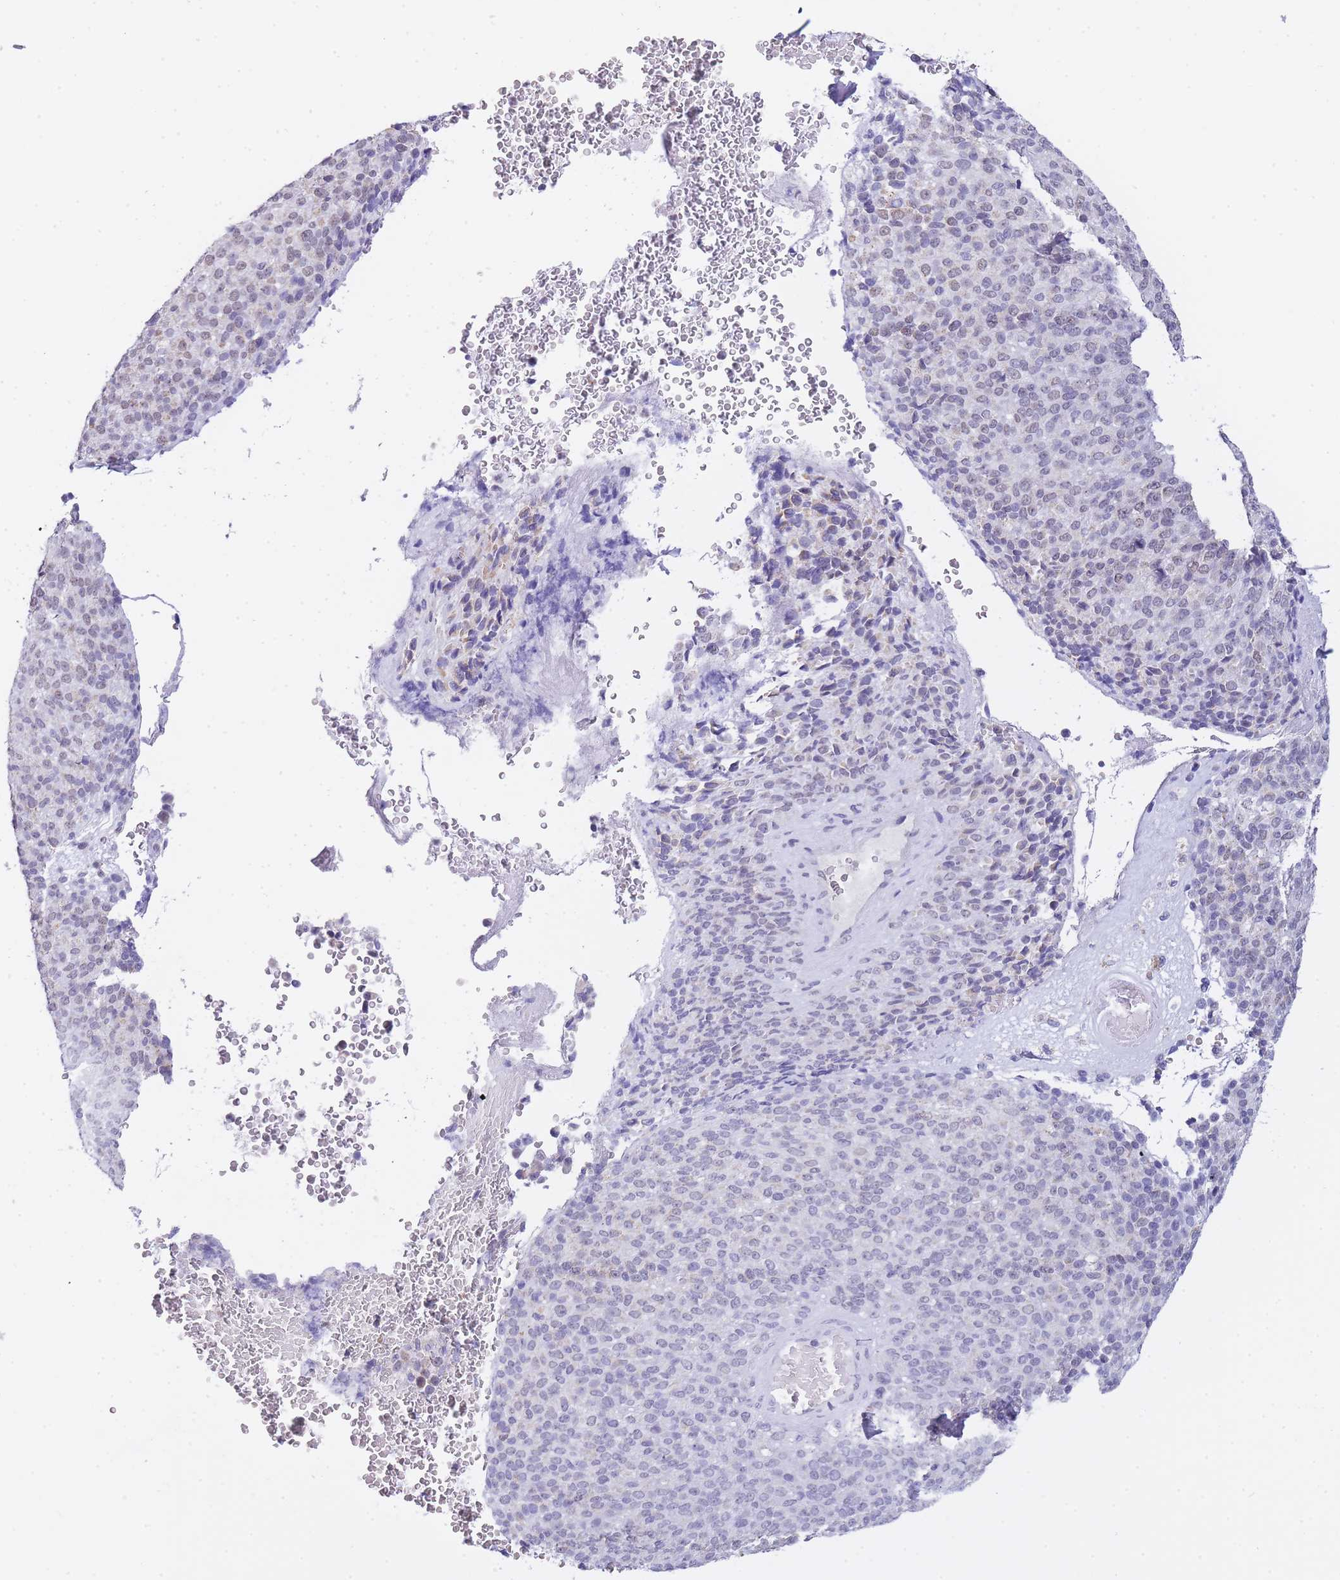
{"staining": {"intensity": "weak", "quantity": "<25%", "location": "nuclear"}, "tissue": "melanoma", "cell_type": "Tumor cells", "image_type": "cancer", "snomed": [{"axis": "morphology", "description": "Malignant melanoma, Metastatic site"}, {"axis": "topography", "description": "Brain"}], "caption": "Melanoma stained for a protein using immunohistochemistry demonstrates no expression tumor cells.", "gene": "FRAT2", "patient": {"sex": "female", "age": 56}}